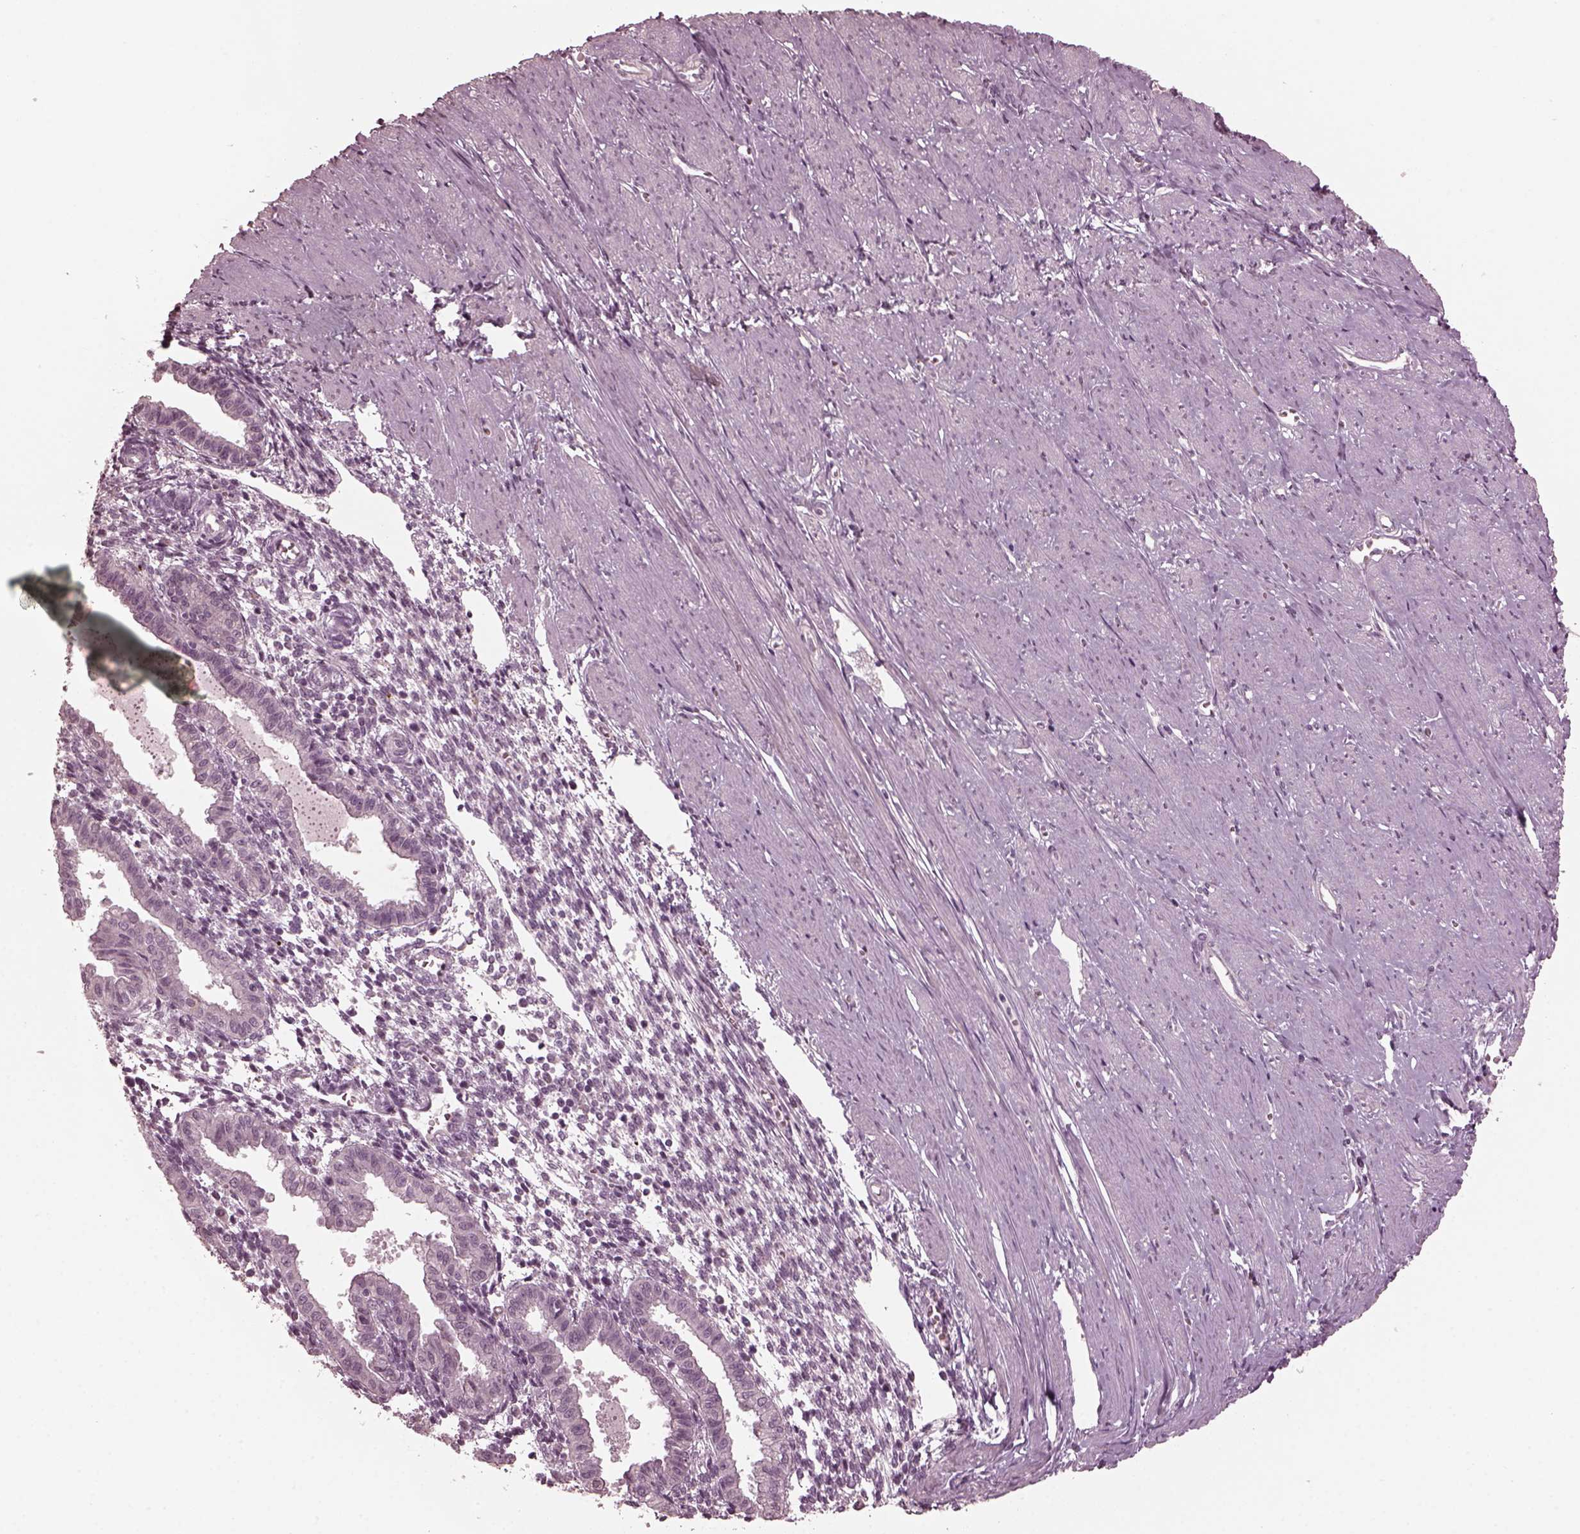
{"staining": {"intensity": "negative", "quantity": "none", "location": "none"}, "tissue": "endometrium", "cell_type": "Cells in endometrial stroma", "image_type": "normal", "snomed": [{"axis": "morphology", "description": "Normal tissue, NOS"}, {"axis": "topography", "description": "Endometrium"}], "caption": "High magnification brightfield microscopy of benign endometrium stained with DAB (3,3'-diaminobenzidine) (brown) and counterstained with hematoxylin (blue): cells in endometrial stroma show no significant expression.", "gene": "RCVRN", "patient": {"sex": "female", "age": 37}}